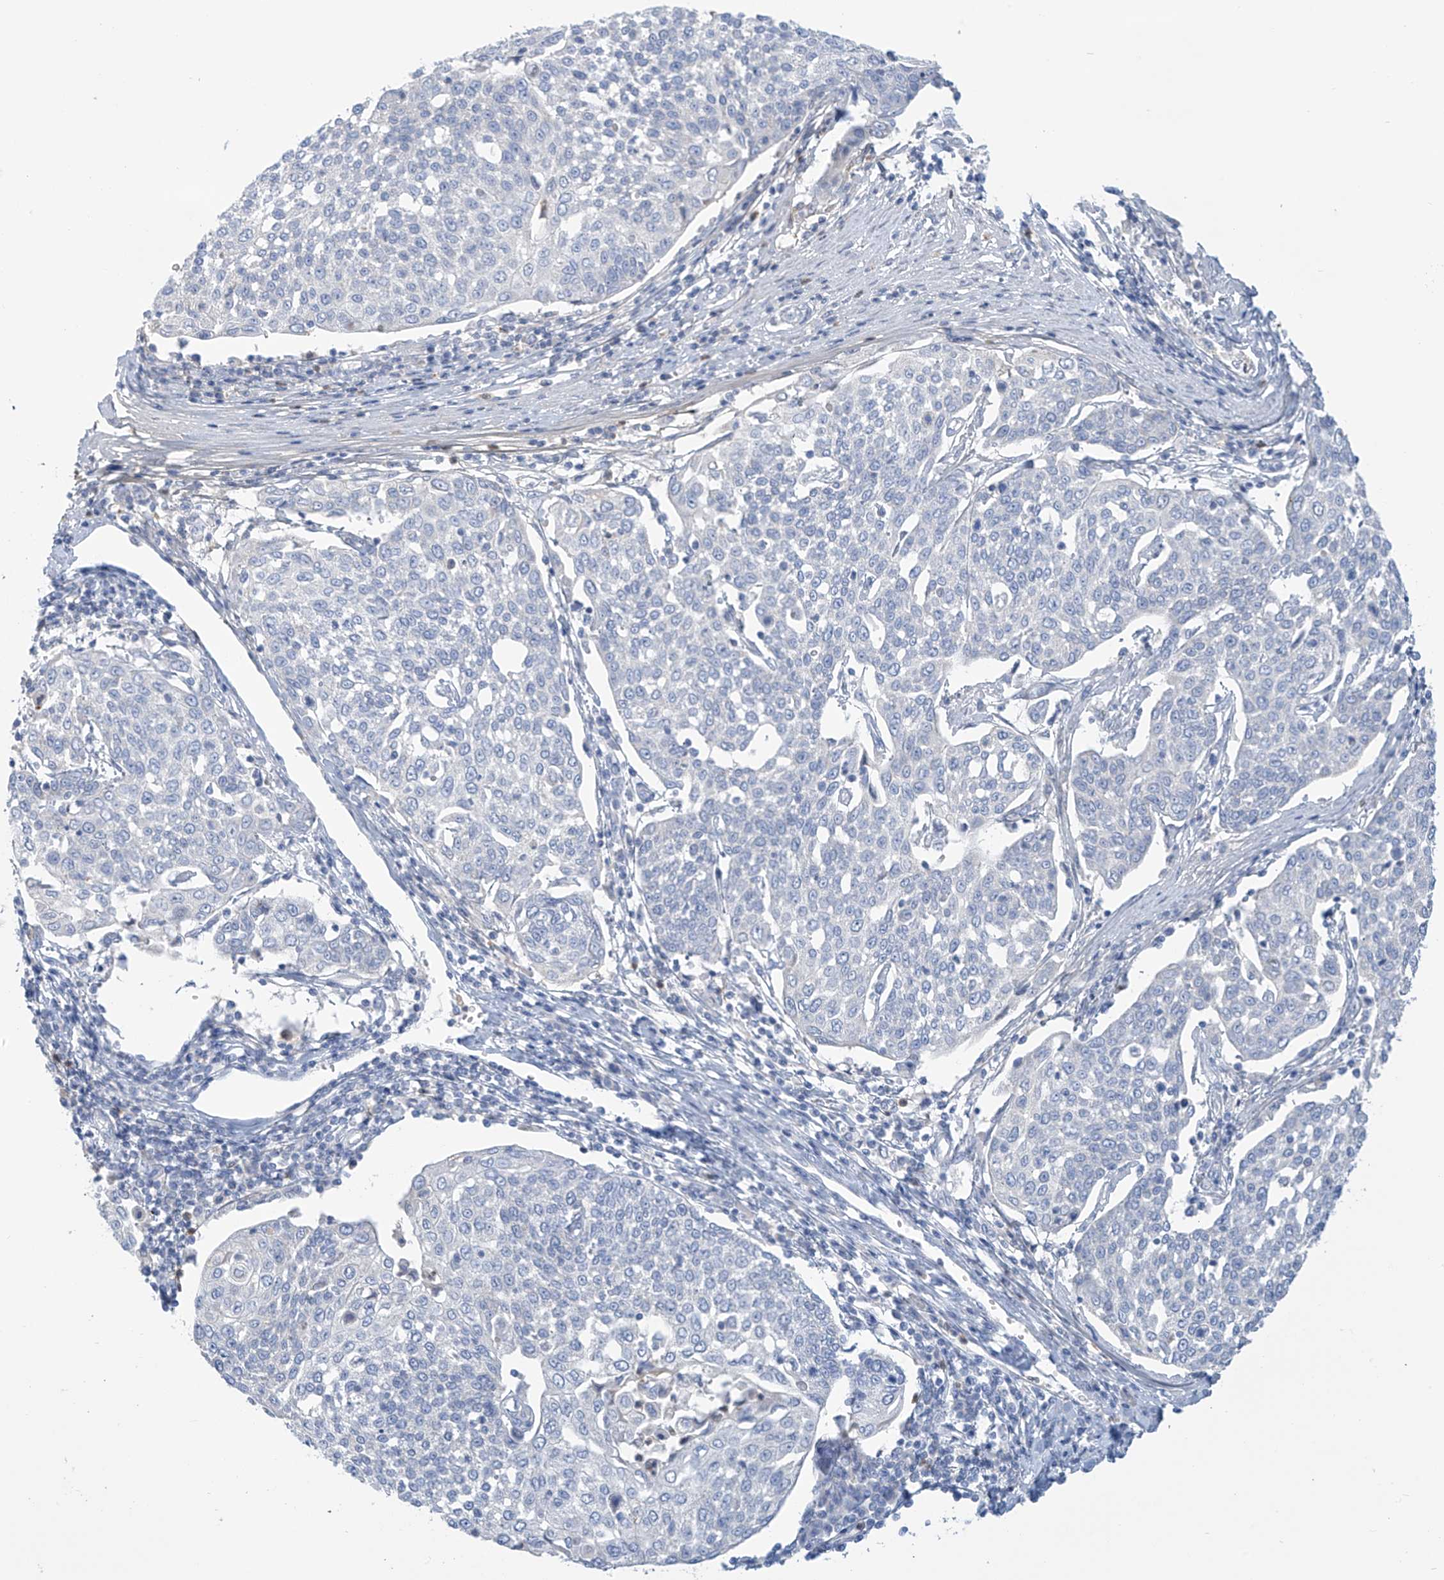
{"staining": {"intensity": "negative", "quantity": "none", "location": "none"}, "tissue": "cervical cancer", "cell_type": "Tumor cells", "image_type": "cancer", "snomed": [{"axis": "morphology", "description": "Squamous cell carcinoma, NOS"}, {"axis": "topography", "description": "Cervix"}], "caption": "Immunohistochemistry of human squamous cell carcinoma (cervical) demonstrates no expression in tumor cells.", "gene": "FABP2", "patient": {"sex": "female", "age": 34}}